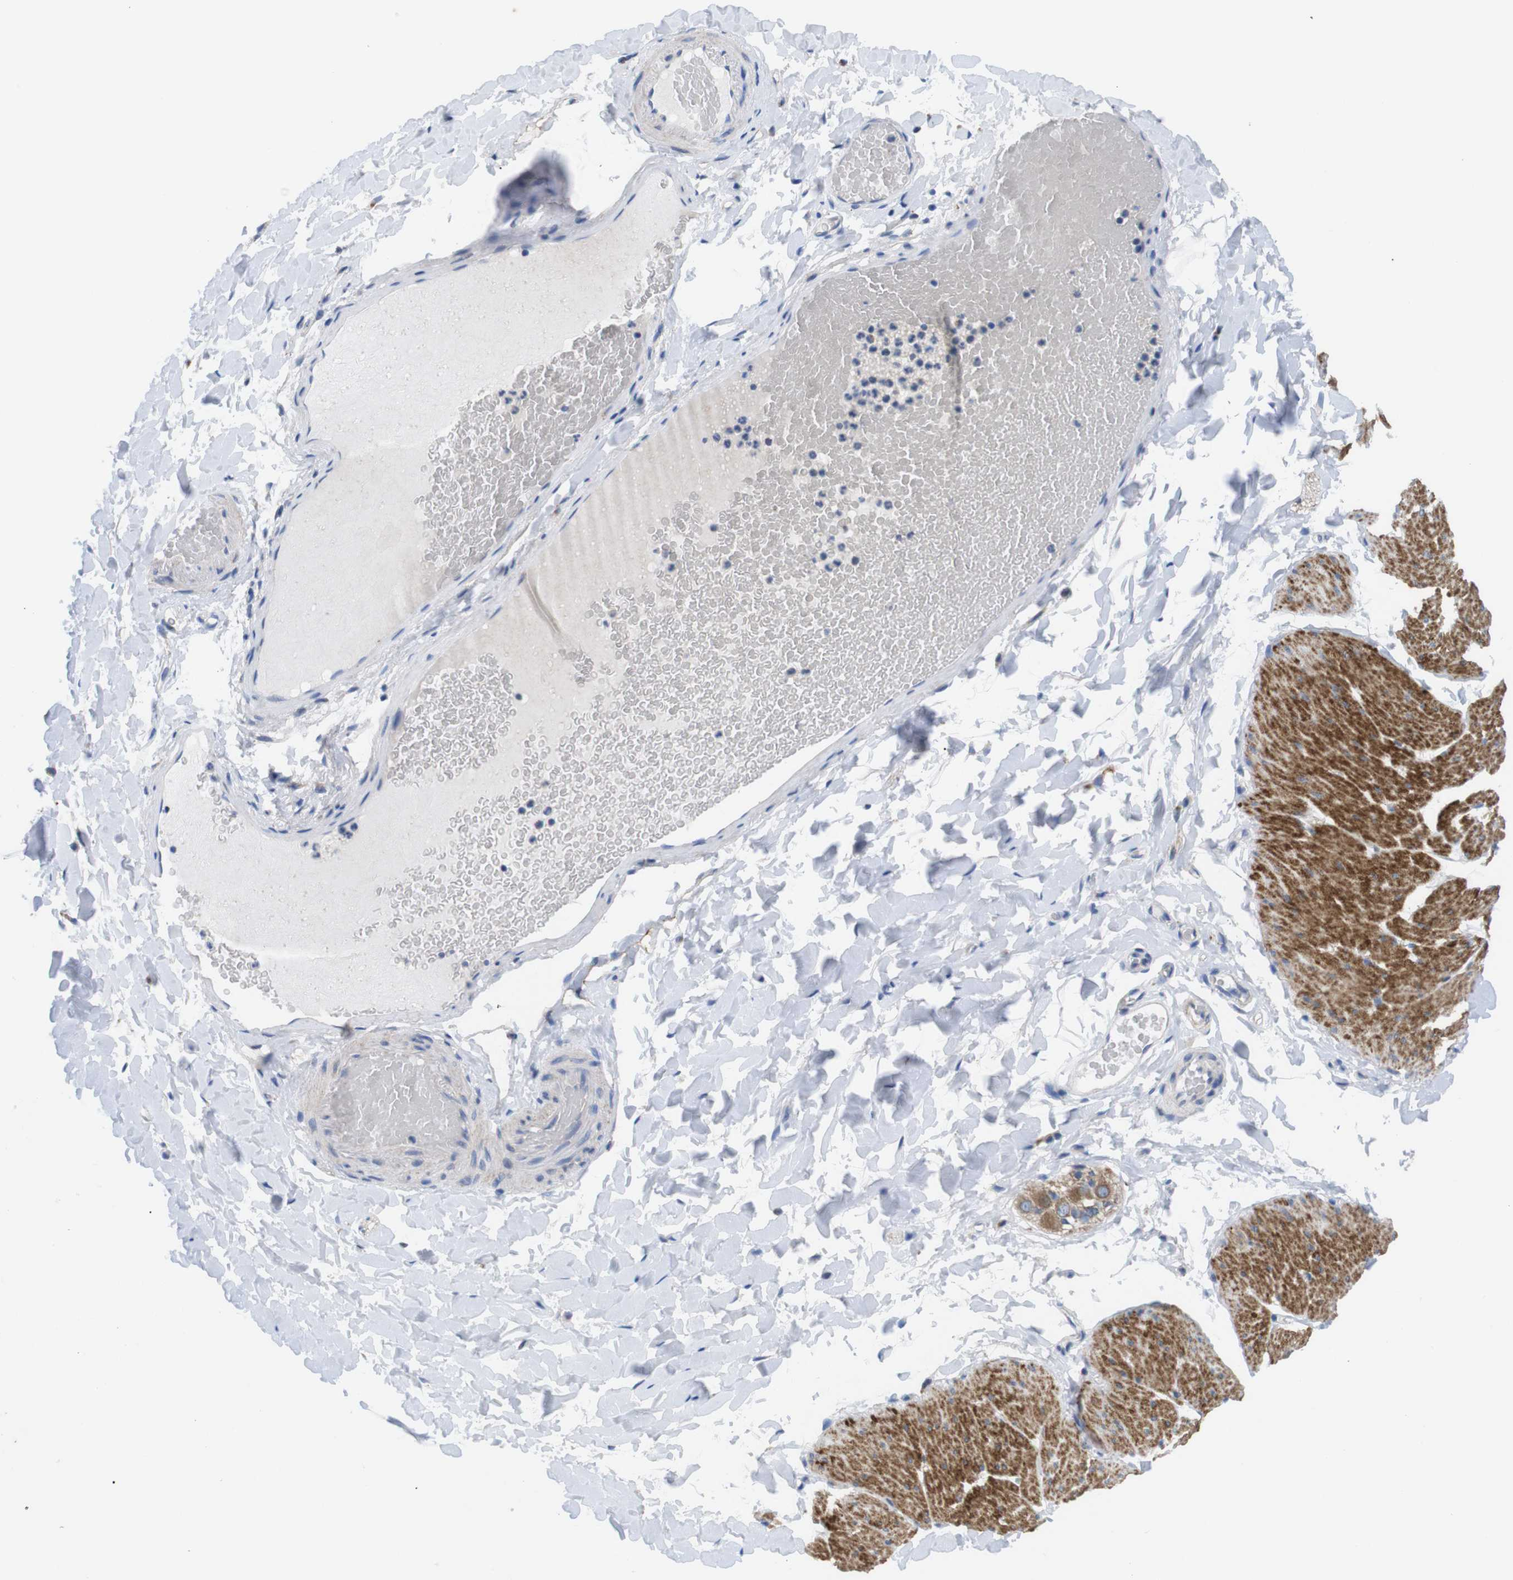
{"staining": {"intensity": "strong", "quantity": "25%-75%", "location": "cytoplasmic/membranous"}, "tissue": "smooth muscle", "cell_type": "Smooth muscle cells", "image_type": "normal", "snomed": [{"axis": "morphology", "description": "Normal tissue, NOS"}, {"axis": "topography", "description": "Smooth muscle"}, {"axis": "topography", "description": "Colon"}], "caption": "High-magnification brightfield microscopy of unremarkable smooth muscle stained with DAB (3,3'-diaminobenzidine) (brown) and counterstained with hematoxylin (blue). smooth muscle cells exhibit strong cytoplasmic/membranous expression is identified in approximately25%-75% of cells.", "gene": "F2RL1", "patient": {"sex": "male", "age": 67}}